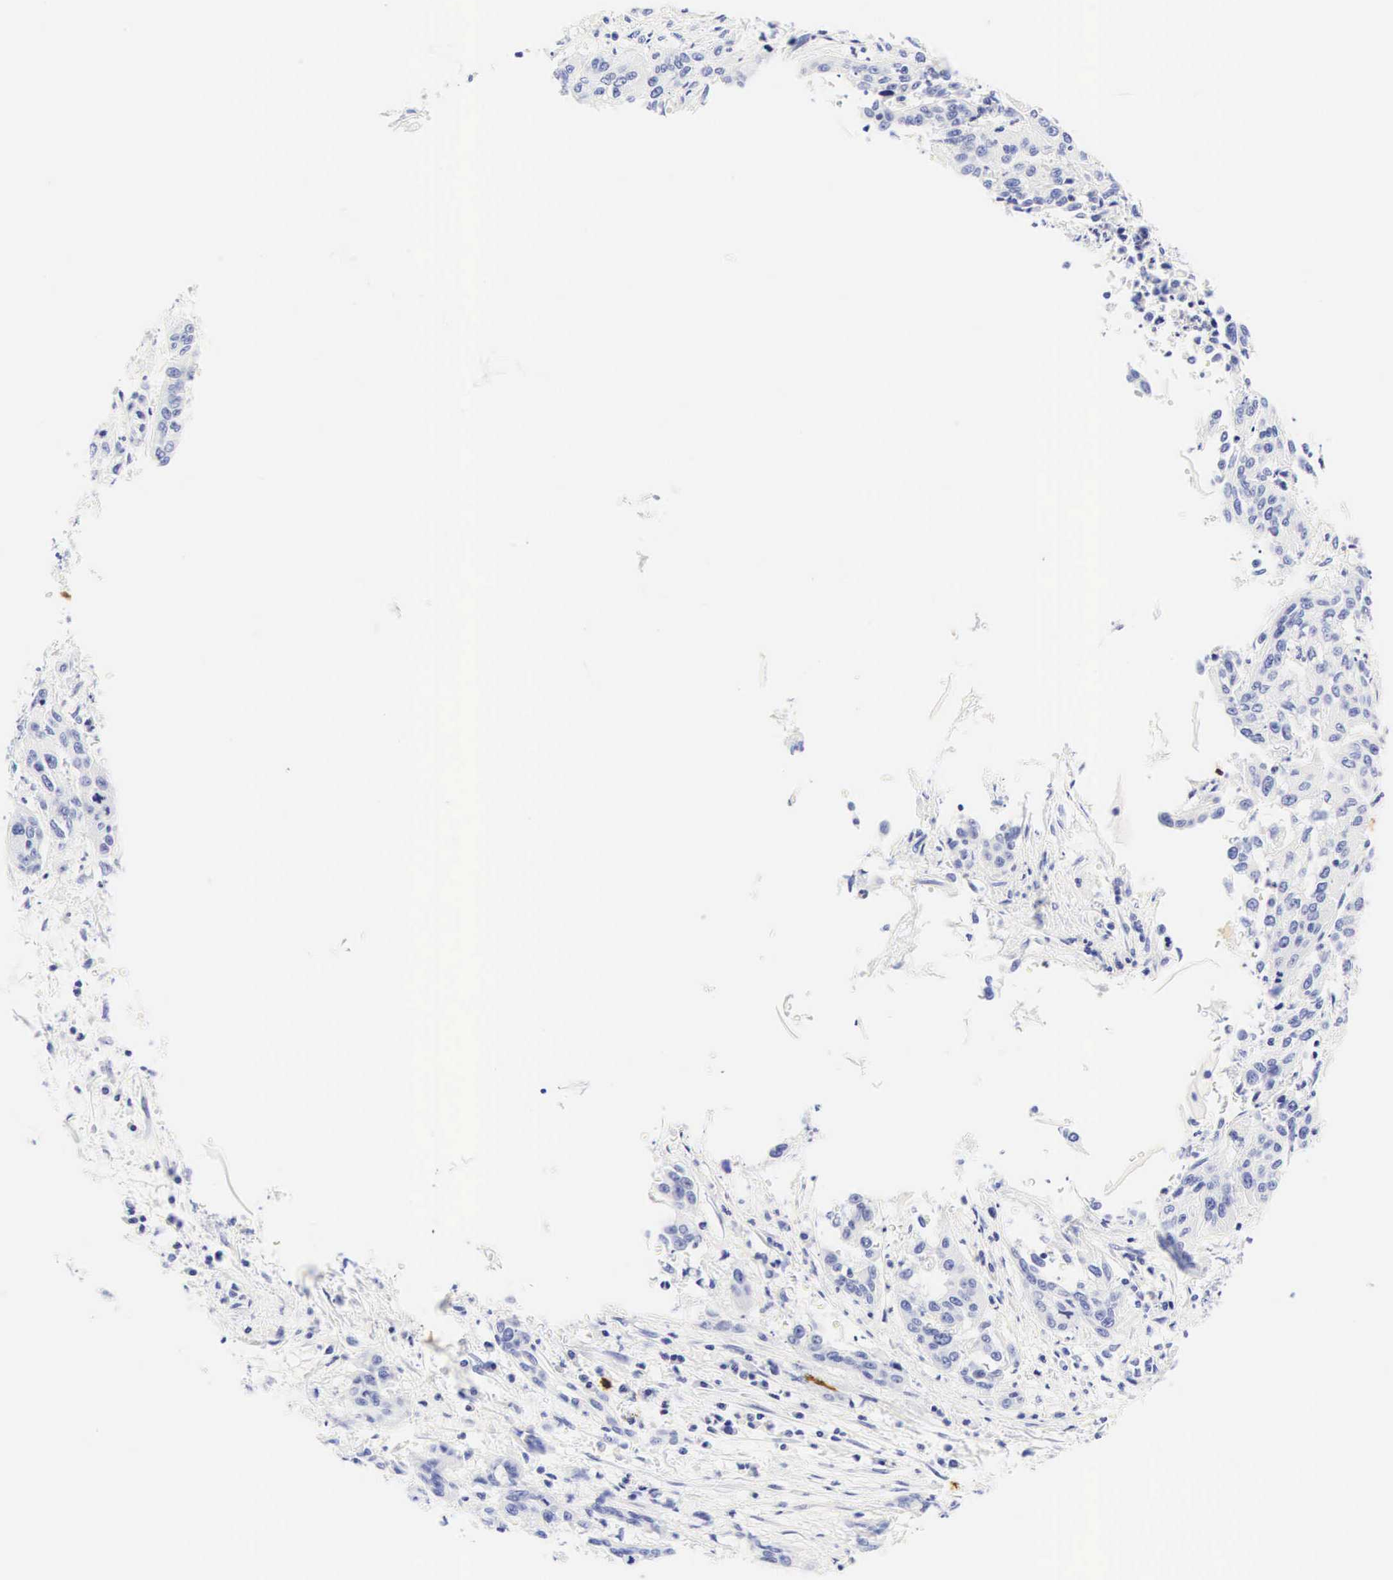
{"staining": {"intensity": "negative", "quantity": "none", "location": "none"}, "tissue": "cervical cancer", "cell_type": "Tumor cells", "image_type": "cancer", "snomed": [{"axis": "morphology", "description": "Squamous cell carcinoma, NOS"}, {"axis": "topography", "description": "Cervix"}], "caption": "A histopathology image of human cervical squamous cell carcinoma is negative for staining in tumor cells.", "gene": "CD8A", "patient": {"sex": "female", "age": 41}}